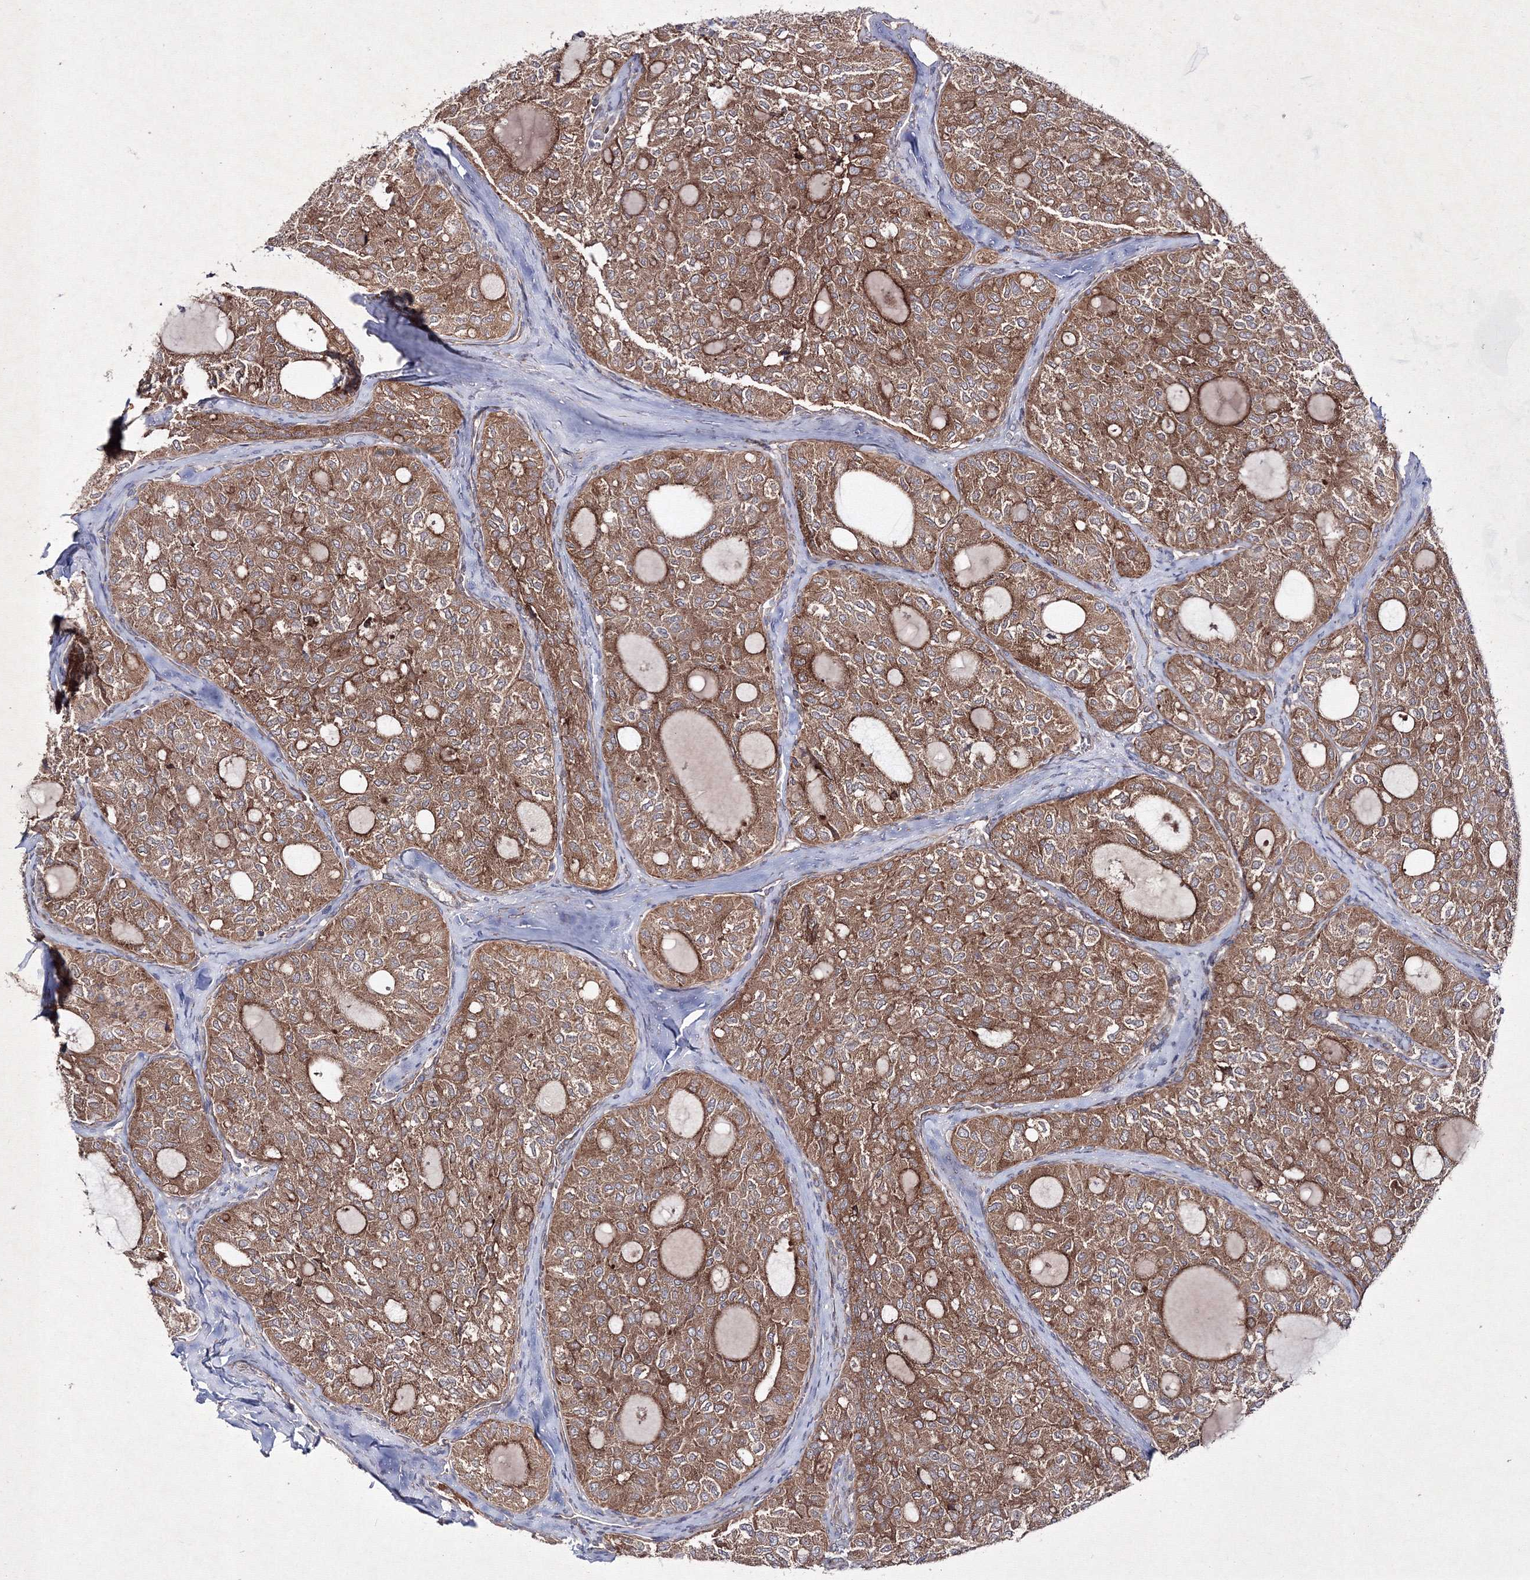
{"staining": {"intensity": "moderate", "quantity": ">75%", "location": "cytoplasmic/membranous"}, "tissue": "thyroid cancer", "cell_type": "Tumor cells", "image_type": "cancer", "snomed": [{"axis": "morphology", "description": "Follicular adenoma carcinoma, NOS"}, {"axis": "topography", "description": "Thyroid gland"}], "caption": "The photomicrograph demonstrates staining of thyroid cancer (follicular adenoma carcinoma), revealing moderate cytoplasmic/membranous protein staining (brown color) within tumor cells. (DAB (3,3'-diaminobenzidine) = brown stain, brightfield microscopy at high magnification).", "gene": "GFM1", "patient": {"sex": "male", "age": 75}}